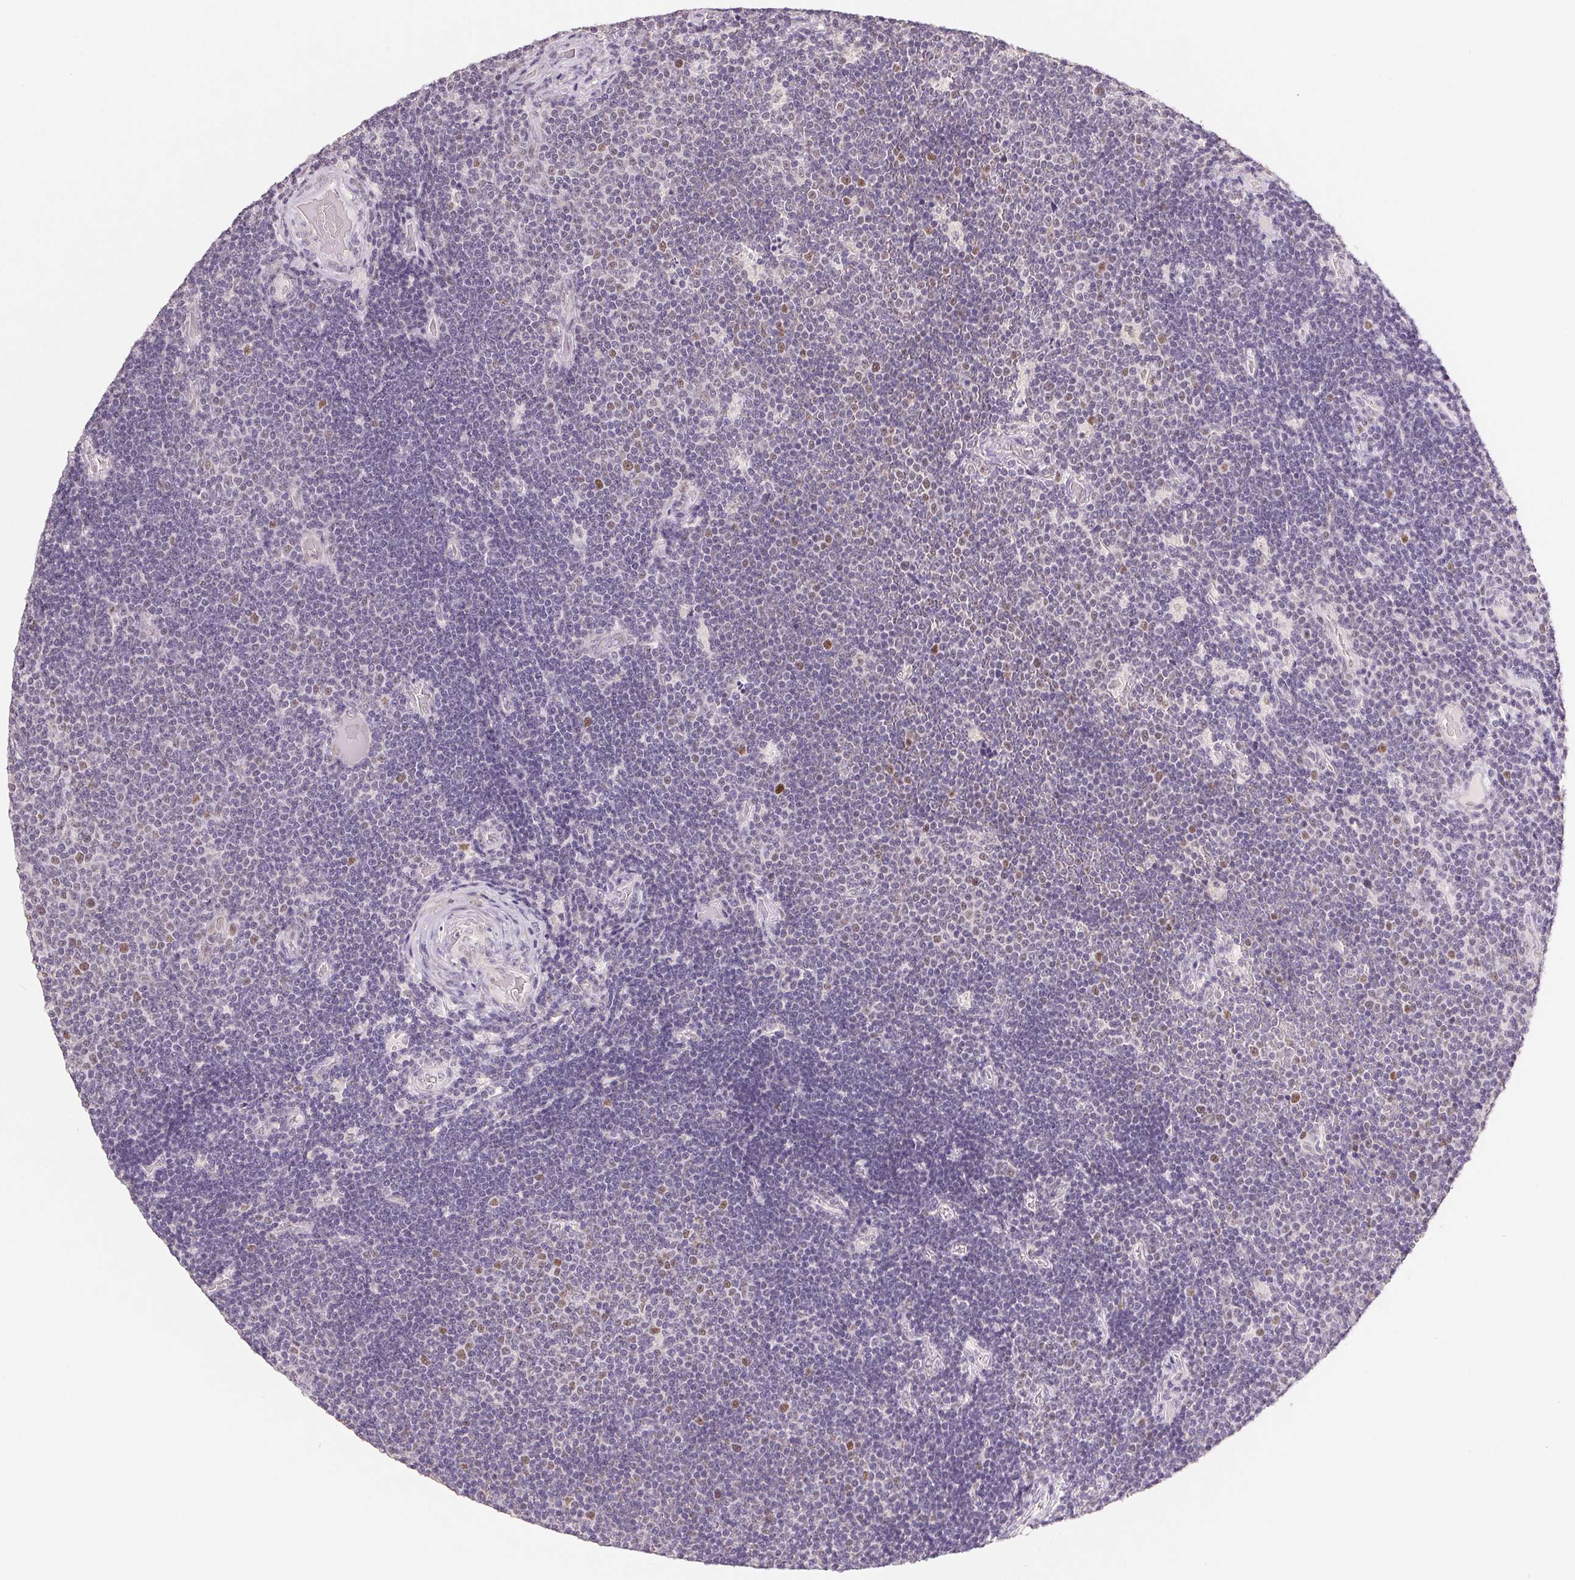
{"staining": {"intensity": "negative", "quantity": "none", "location": "none"}, "tissue": "lymphoma", "cell_type": "Tumor cells", "image_type": "cancer", "snomed": [{"axis": "morphology", "description": "Malignant lymphoma, non-Hodgkin's type, Low grade"}, {"axis": "topography", "description": "Brain"}], "caption": "Human lymphoma stained for a protein using IHC exhibits no expression in tumor cells.", "gene": "POLR3G", "patient": {"sex": "female", "age": 66}}